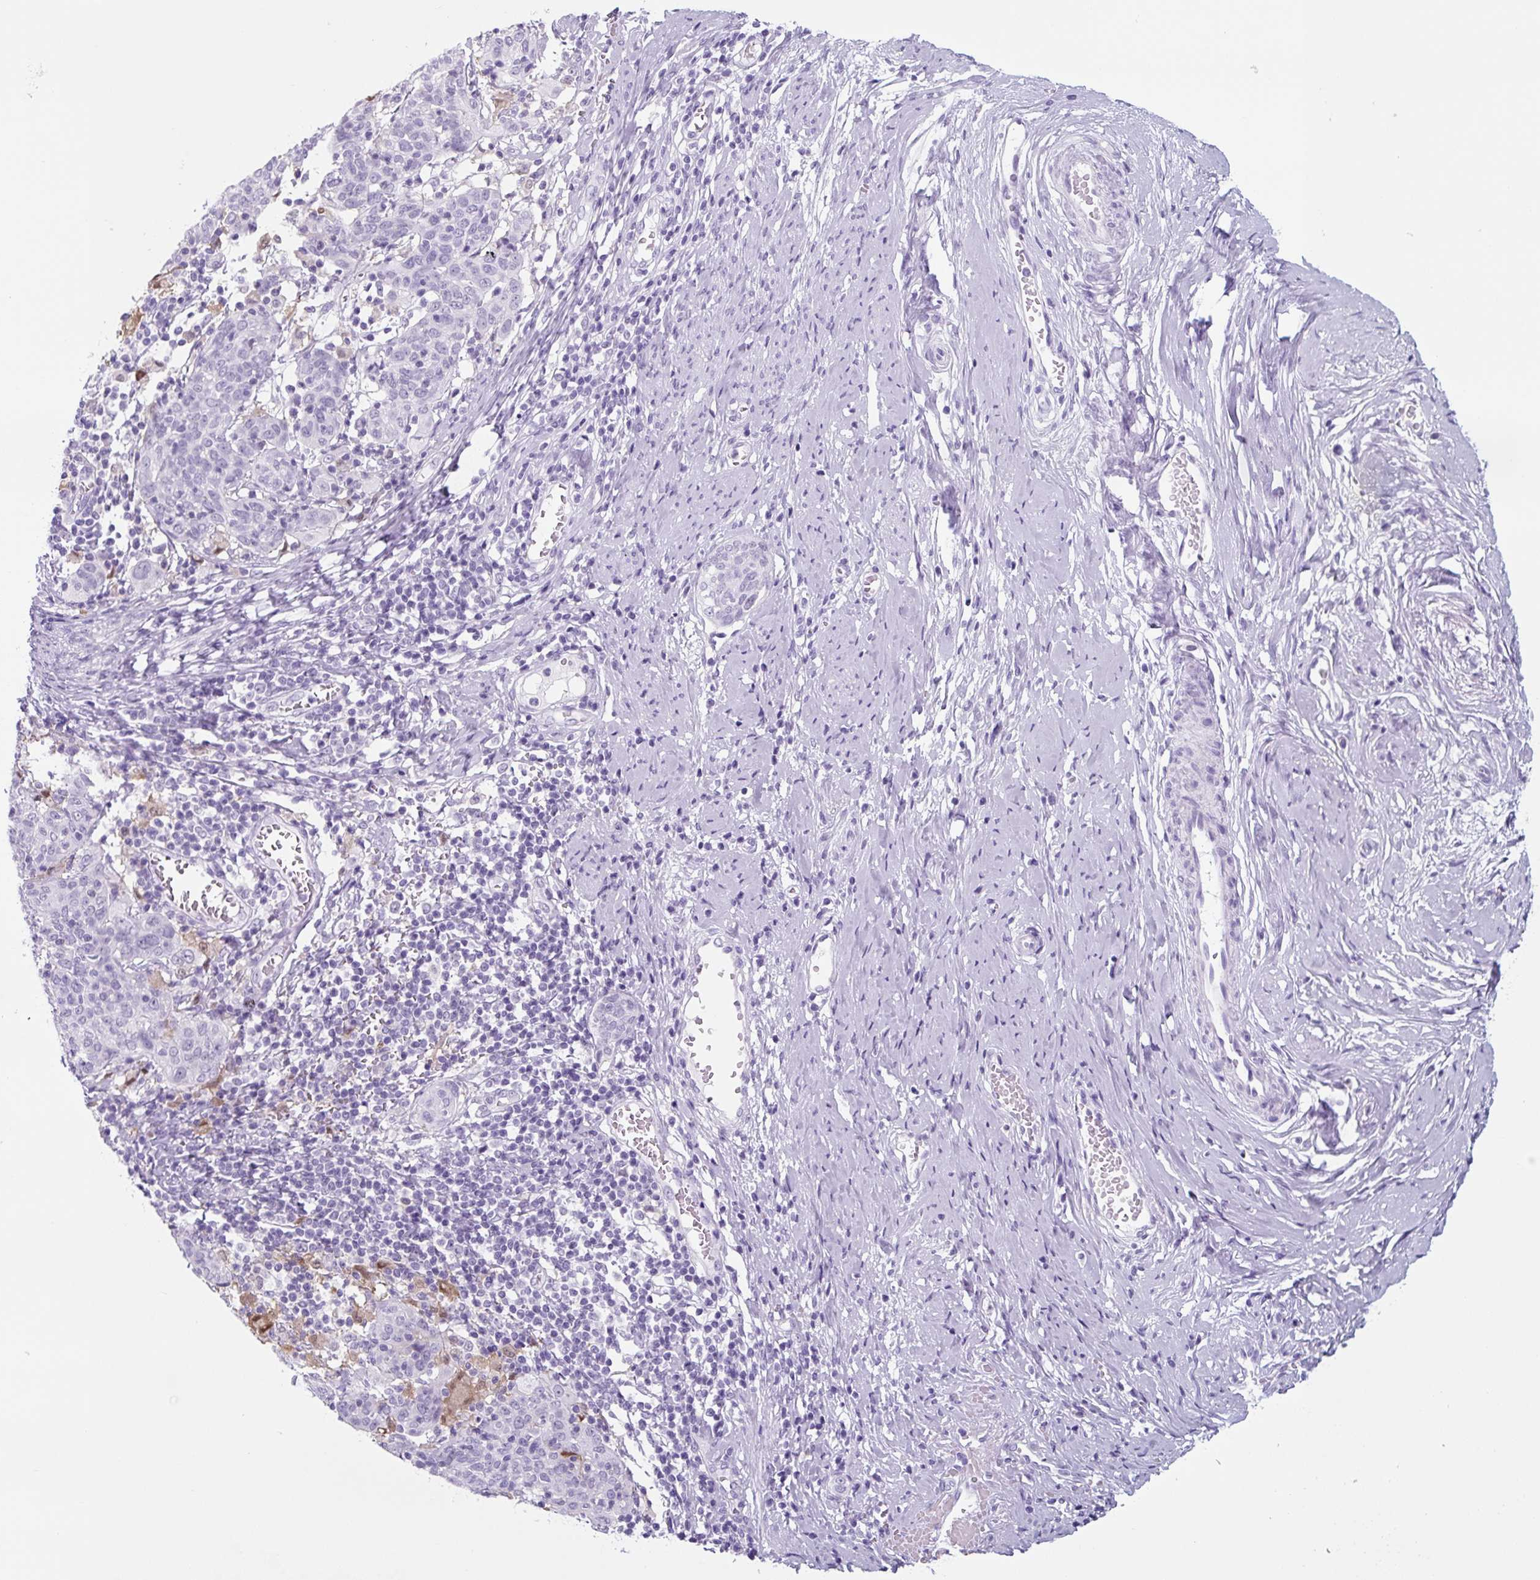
{"staining": {"intensity": "negative", "quantity": "none", "location": "none"}, "tissue": "cervical cancer", "cell_type": "Tumor cells", "image_type": "cancer", "snomed": [{"axis": "morphology", "description": "Squamous cell carcinoma, NOS"}, {"axis": "topography", "description": "Cervix"}], "caption": "Cervical squamous cell carcinoma stained for a protein using immunohistochemistry shows no expression tumor cells.", "gene": "TNFRSF8", "patient": {"sex": "female", "age": 67}}